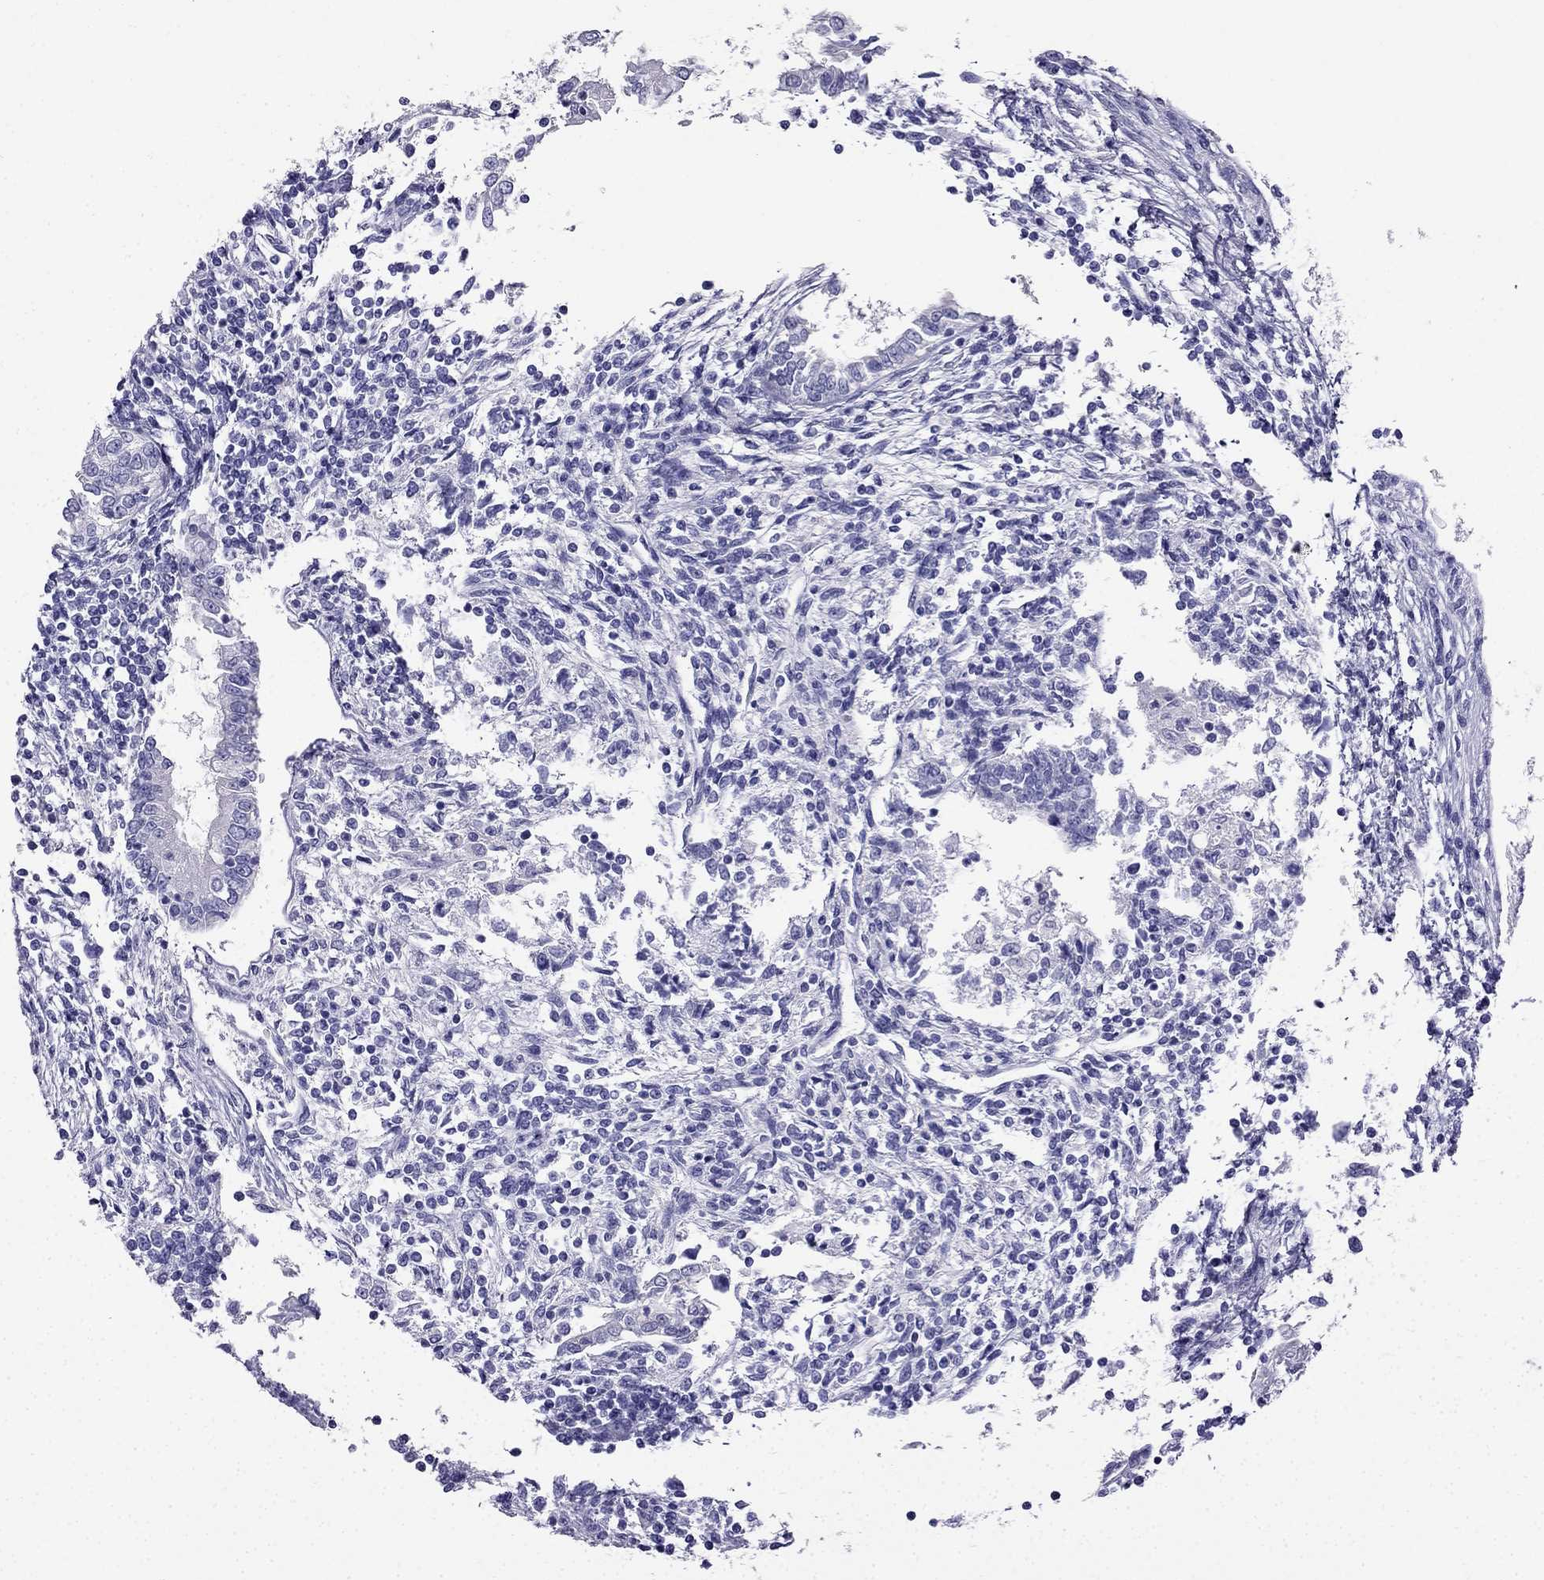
{"staining": {"intensity": "negative", "quantity": "none", "location": "none"}, "tissue": "testis cancer", "cell_type": "Tumor cells", "image_type": "cancer", "snomed": [{"axis": "morphology", "description": "Carcinoma, Embryonal, NOS"}, {"axis": "topography", "description": "Testis"}], "caption": "Tumor cells are negative for protein expression in human testis cancer (embryonal carcinoma).", "gene": "PTH", "patient": {"sex": "male", "age": 37}}